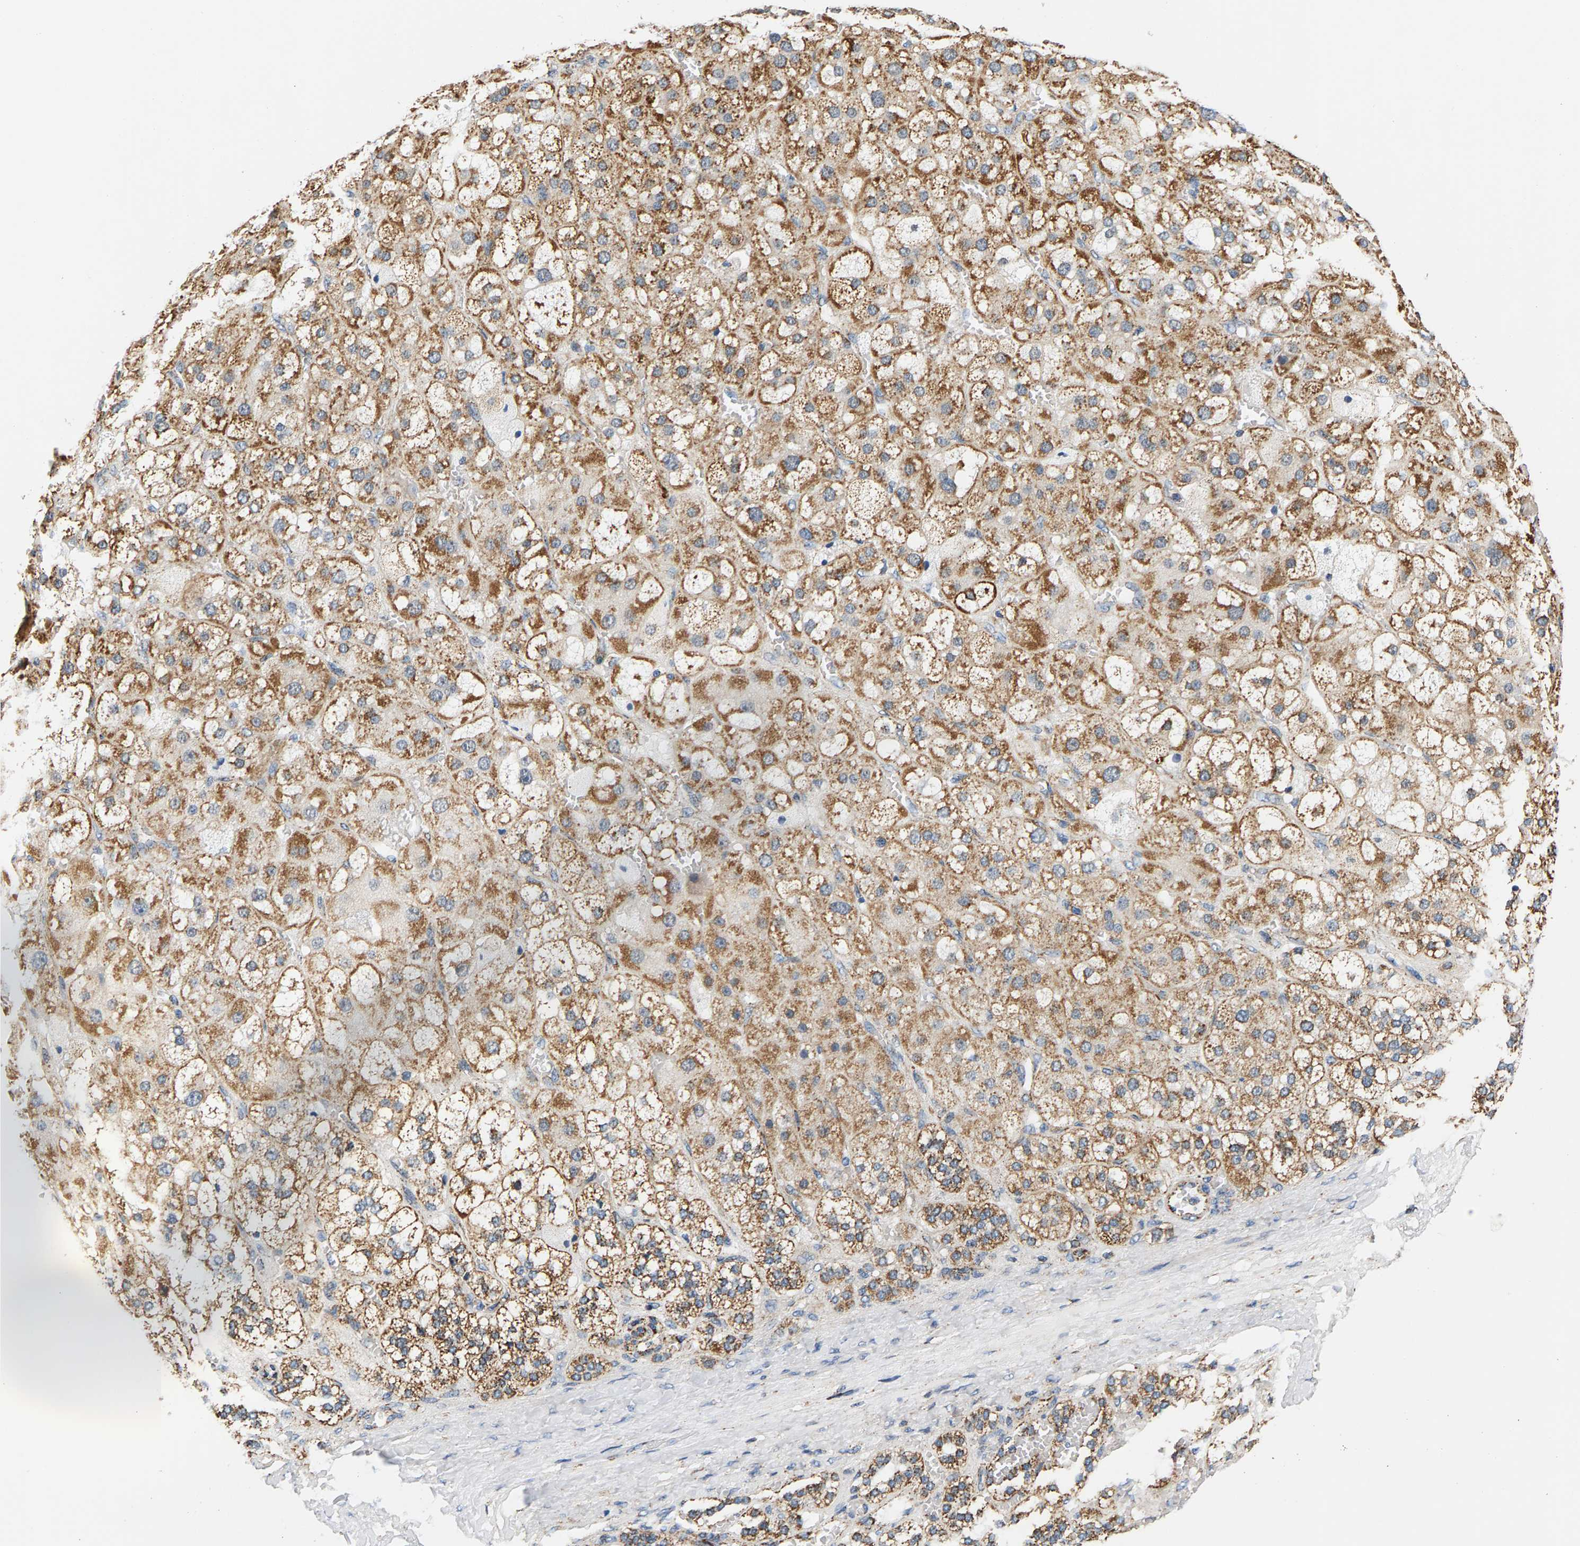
{"staining": {"intensity": "moderate", "quantity": ">75%", "location": "cytoplasmic/membranous"}, "tissue": "adrenal gland", "cell_type": "Glandular cells", "image_type": "normal", "snomed": [{"axis": "morphology", "description": "Normal tissue, NOS"}, {"axis": "topography", "description": "Adrenal gland"}], "caption": "Protein expression analysis of benign adrenal gland displays moderate cytoplasmic/membranous expression in about >75% of glandular cells. The protein is stained brown, and the nuclei are stained in blue (DAB (3,3'-diaminobenzidine) IHC with brightfield microscopy, high magnification).", "gene": "PDE1A", "patient": {"sex": "female", "age": 47}}